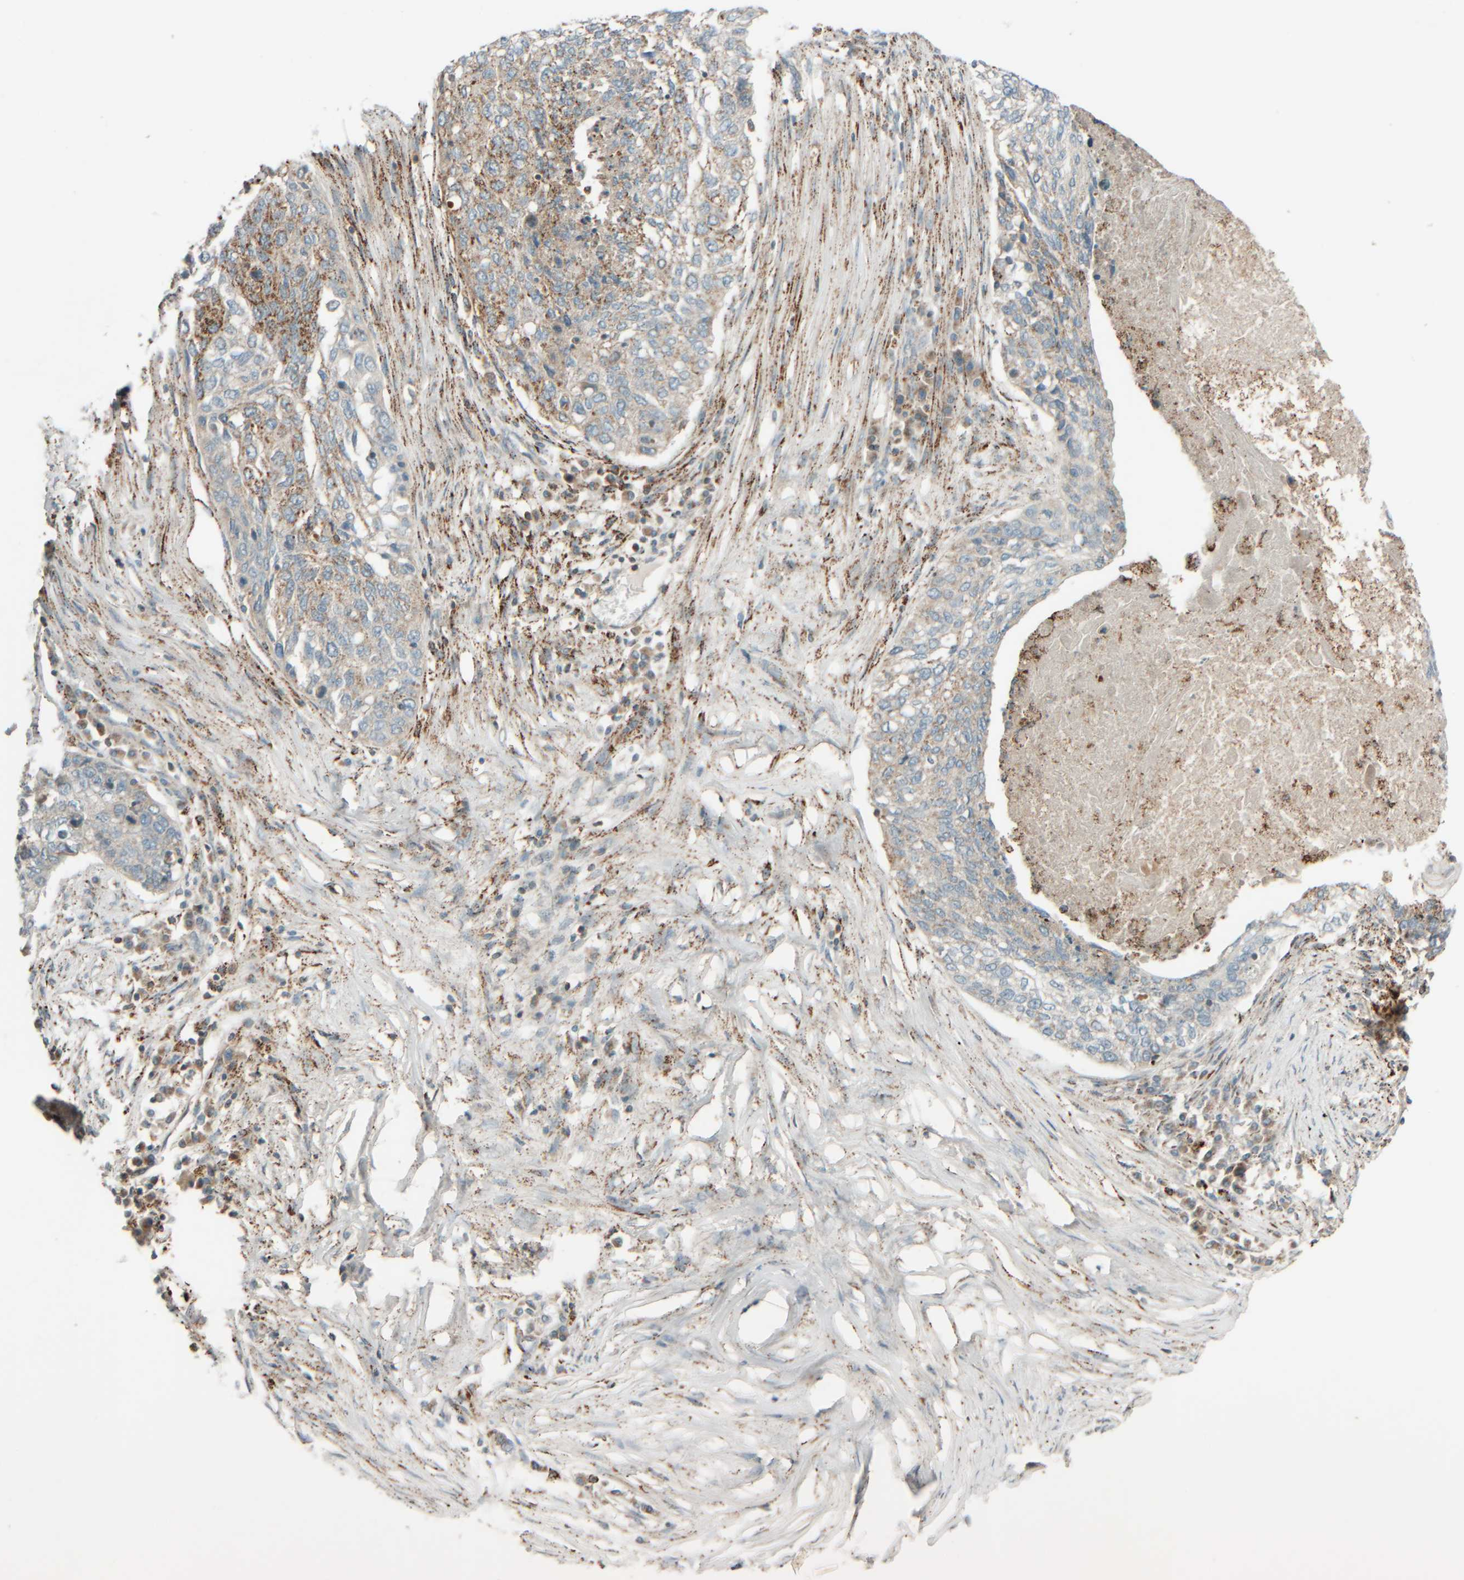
{"staining": {"intensity": "weak", "quantity": "<25%", "location": "cytoplasmic/membranous"}, "tissue": "lung cancer", "cell_type": "Tumor cells", "image_type": "cancer", "snomed": [{"axis": "morphology", "description": "Squamous cell carcinoma, NOS"}, {"axis": "topography", "description": "Lung"}], "caption": "IHC micrograph of human lung cancer stained for a protein (brown), which reveals no staining in tumor cells. (DAB (3,3'-diaminobenzidine) immunohistochemistry, high magnification).", "gene": "SPAG5", "patient": {"sex": "female", "age": 63}}